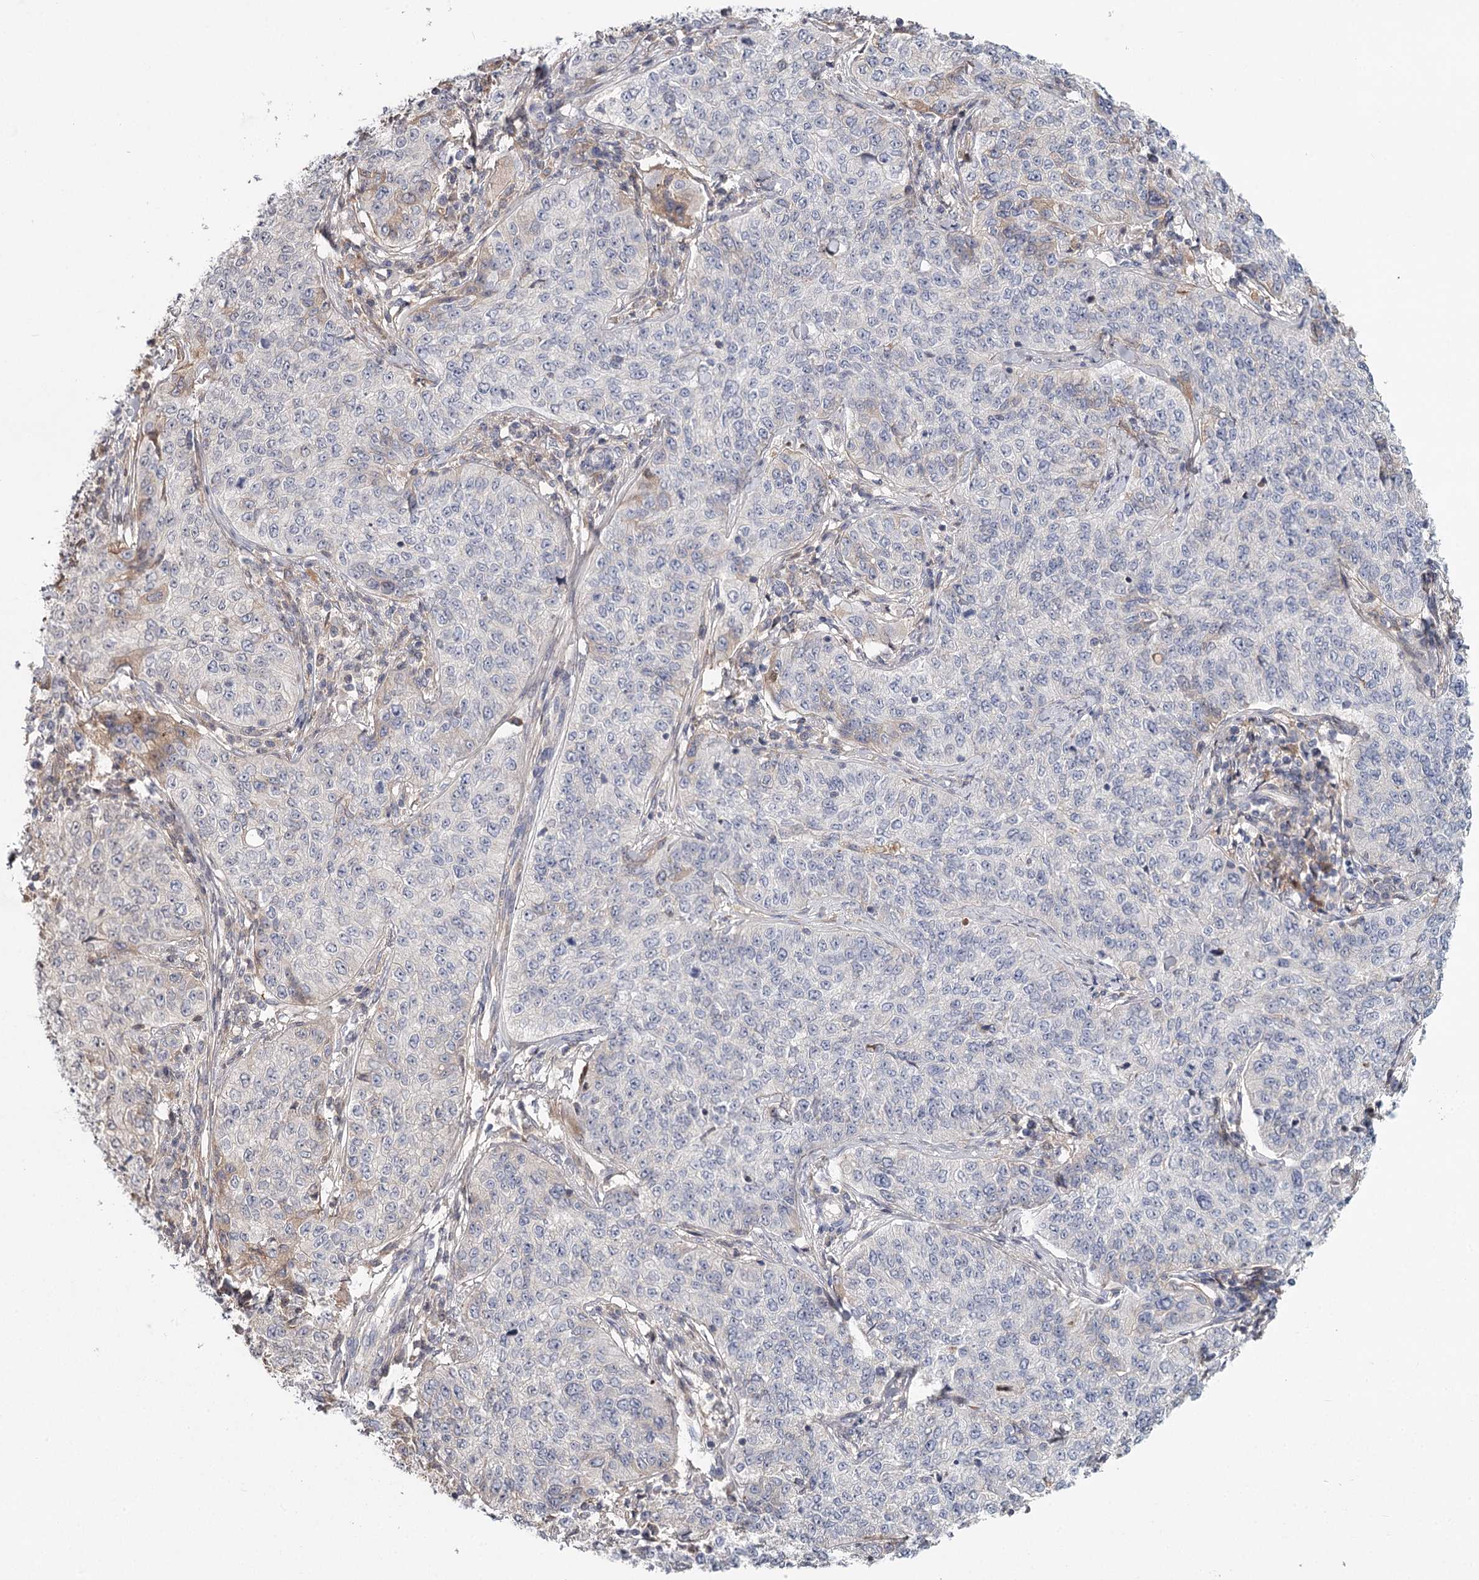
{"staining": {"intensity": "negative", "quantity": "none", "location": "none"}, "tissue": "cervical cancer", "cell_type": "Tumor cells", "image_type": "cancer", "snomed": [{"axis": "morphology", "description": "Squamous cell carcinoma, NOS"}, {"axis": "topography", "description": "Cervix"}], "caption": "Immunohistochemistry (IHC) image of neoplastic tissue: human cervical cancer (squamous cell carcinoma) stained with DAB exhibits no significant protein expression in tumor cells.", "gene": "DHRS9", "patient": {"sex": "female", "age": 35}}